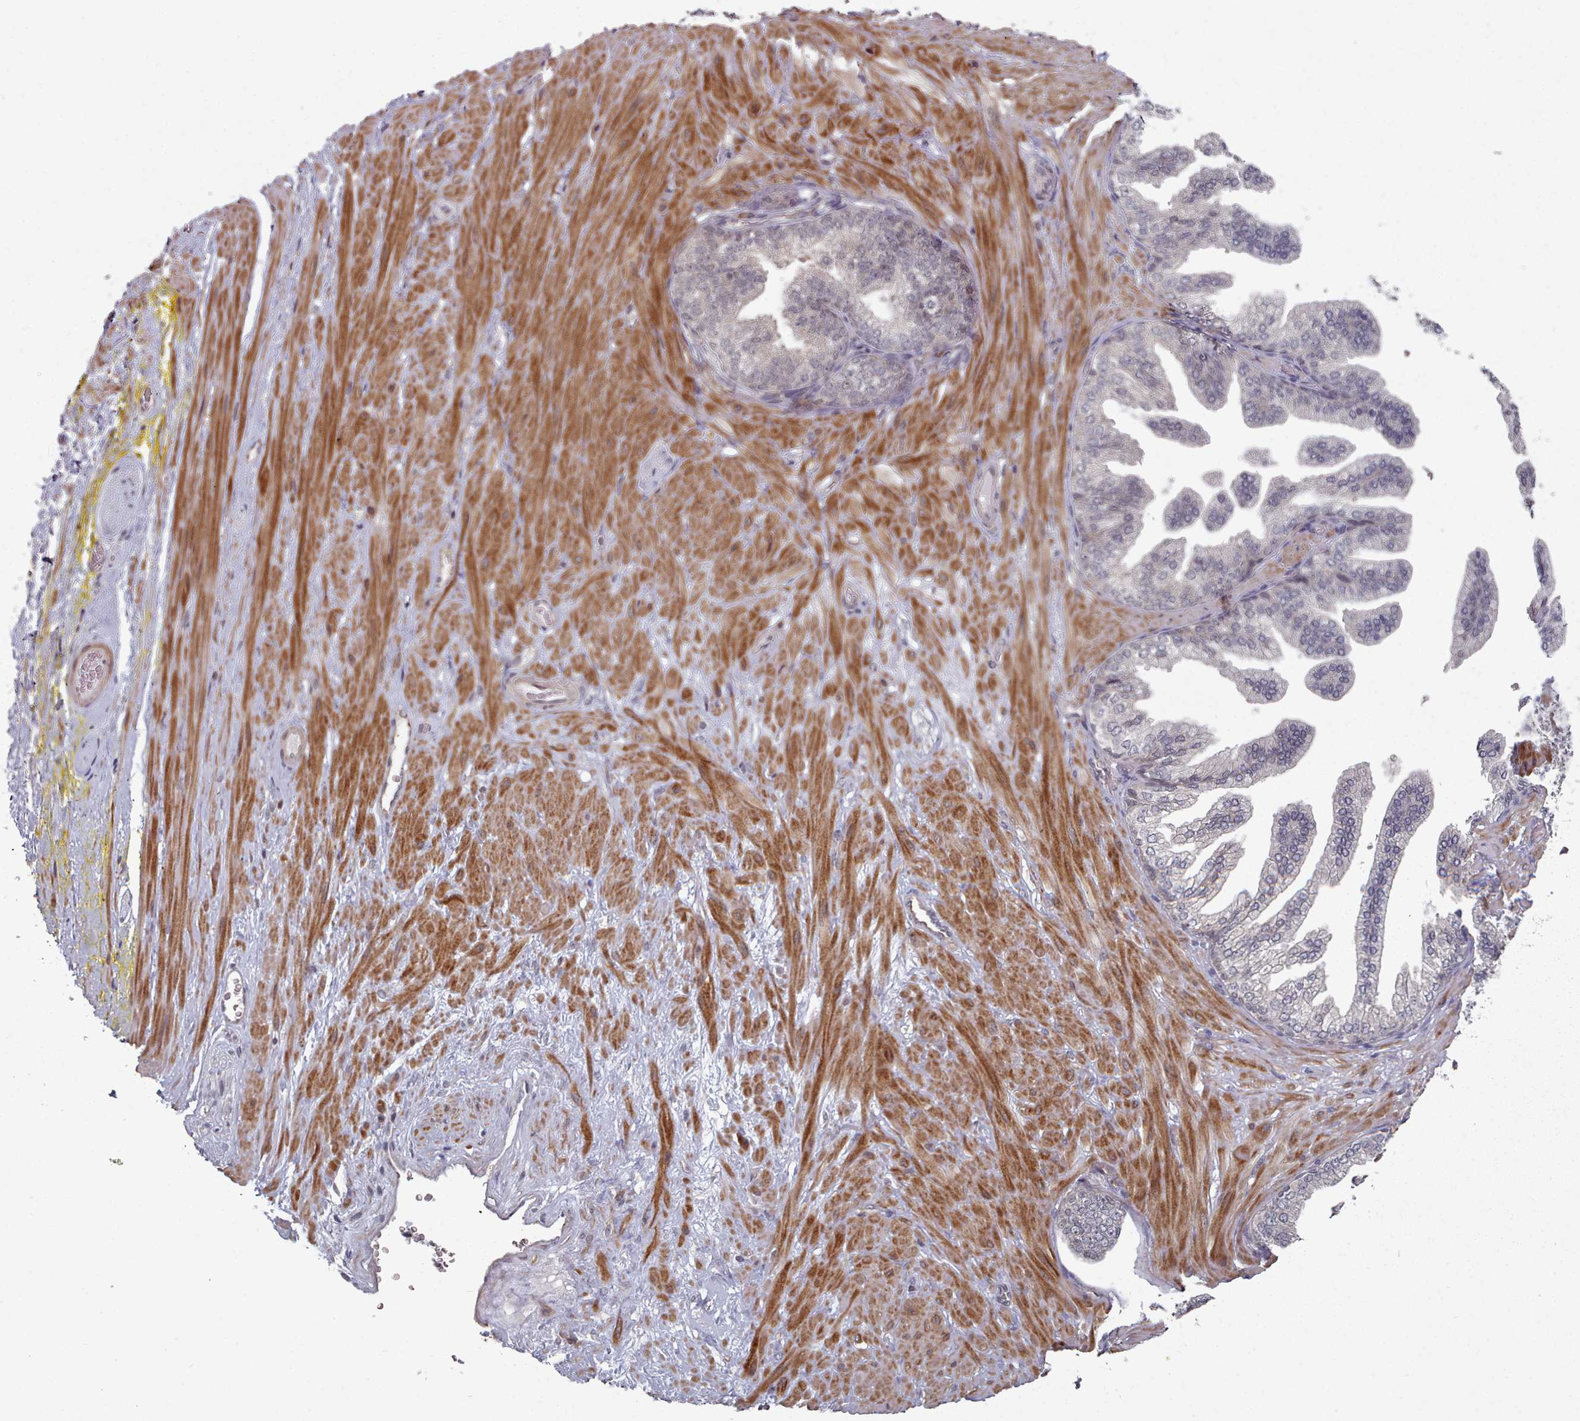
{"staining": {"intensity": "negative", "quantity": "none", "location": "none"}, "tissue": "adipose tissue", "cell_type": "Adipocytes", "image_type": "normal", "snomed": [{"axis": "morphology", "description": "Normal tissue, NOS"}, {"axis": "morphology", "description": "Adenocarcinoma, Low grade"}, {"axis": "topography", "description": "Prostate"}, {"axis": "topography", "description": "Peripheral nerve tissue"}], "caption": "An image of adipose tissue stained for a protein reveals no brown staining in adipocytes. (IHC, brightfield microscopy, high magnification).", "gene": "HYAL3", "patient": {"sex": "male", "age": 63}}